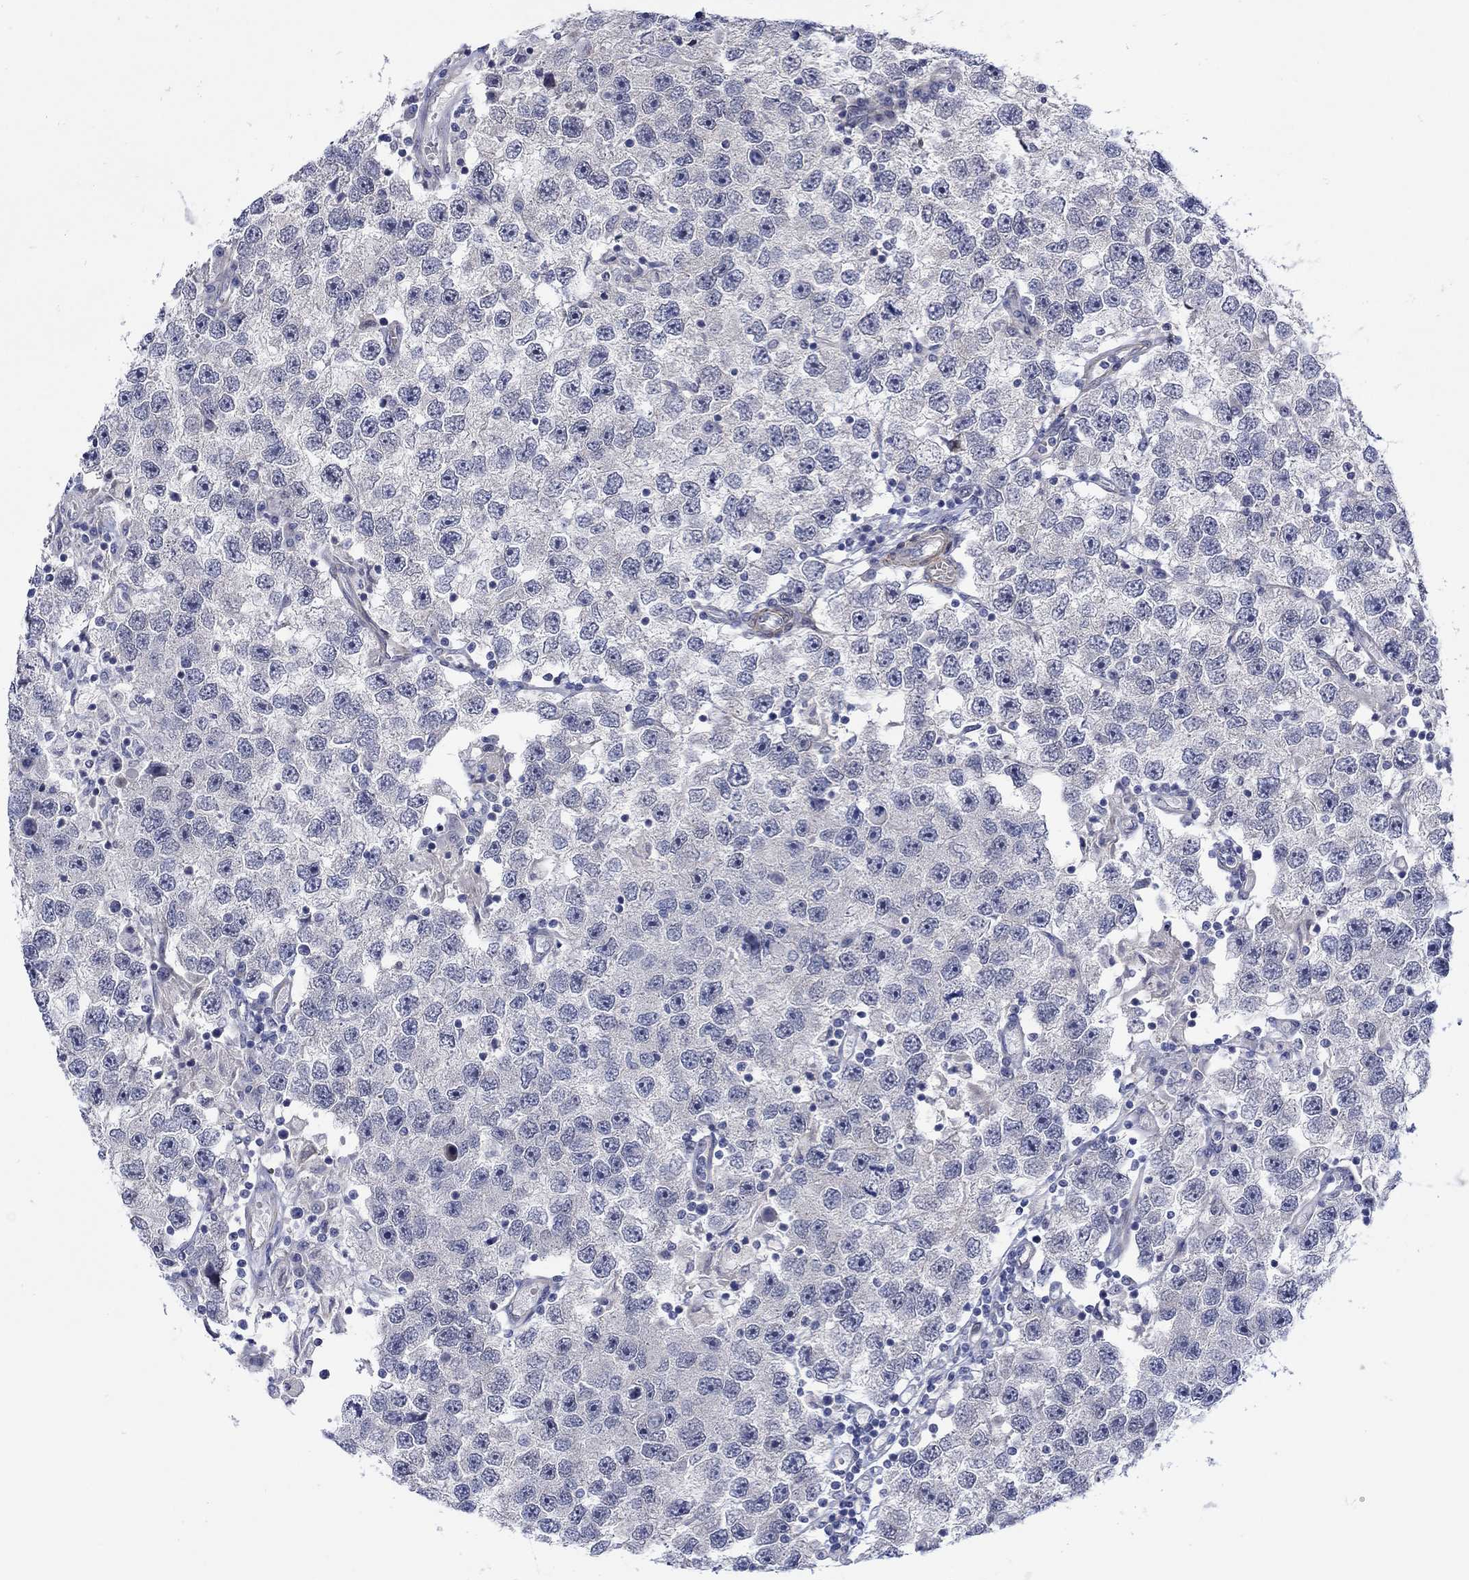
{"staining": {"intensity": "negative", "quantity": "none", "location": "none"}, "tissue": "testis cancer", "cell_type": "Tumor cells", "image_type": "cancer", "snomed": [{"axis": "morphology", "description": "Seminoma, NOS"}, {"axis": "topography", "description": "Testis"}], "caption": "This histopathology image is of testis seminoma stained with IHC to label a protein in brown with the nuclei are counter-stained blue. There is no positivity in tumor cells. Nuclei are stained in blue.", "gene": "SCN7A", "patient": {"sex": "male", "age": 26}}